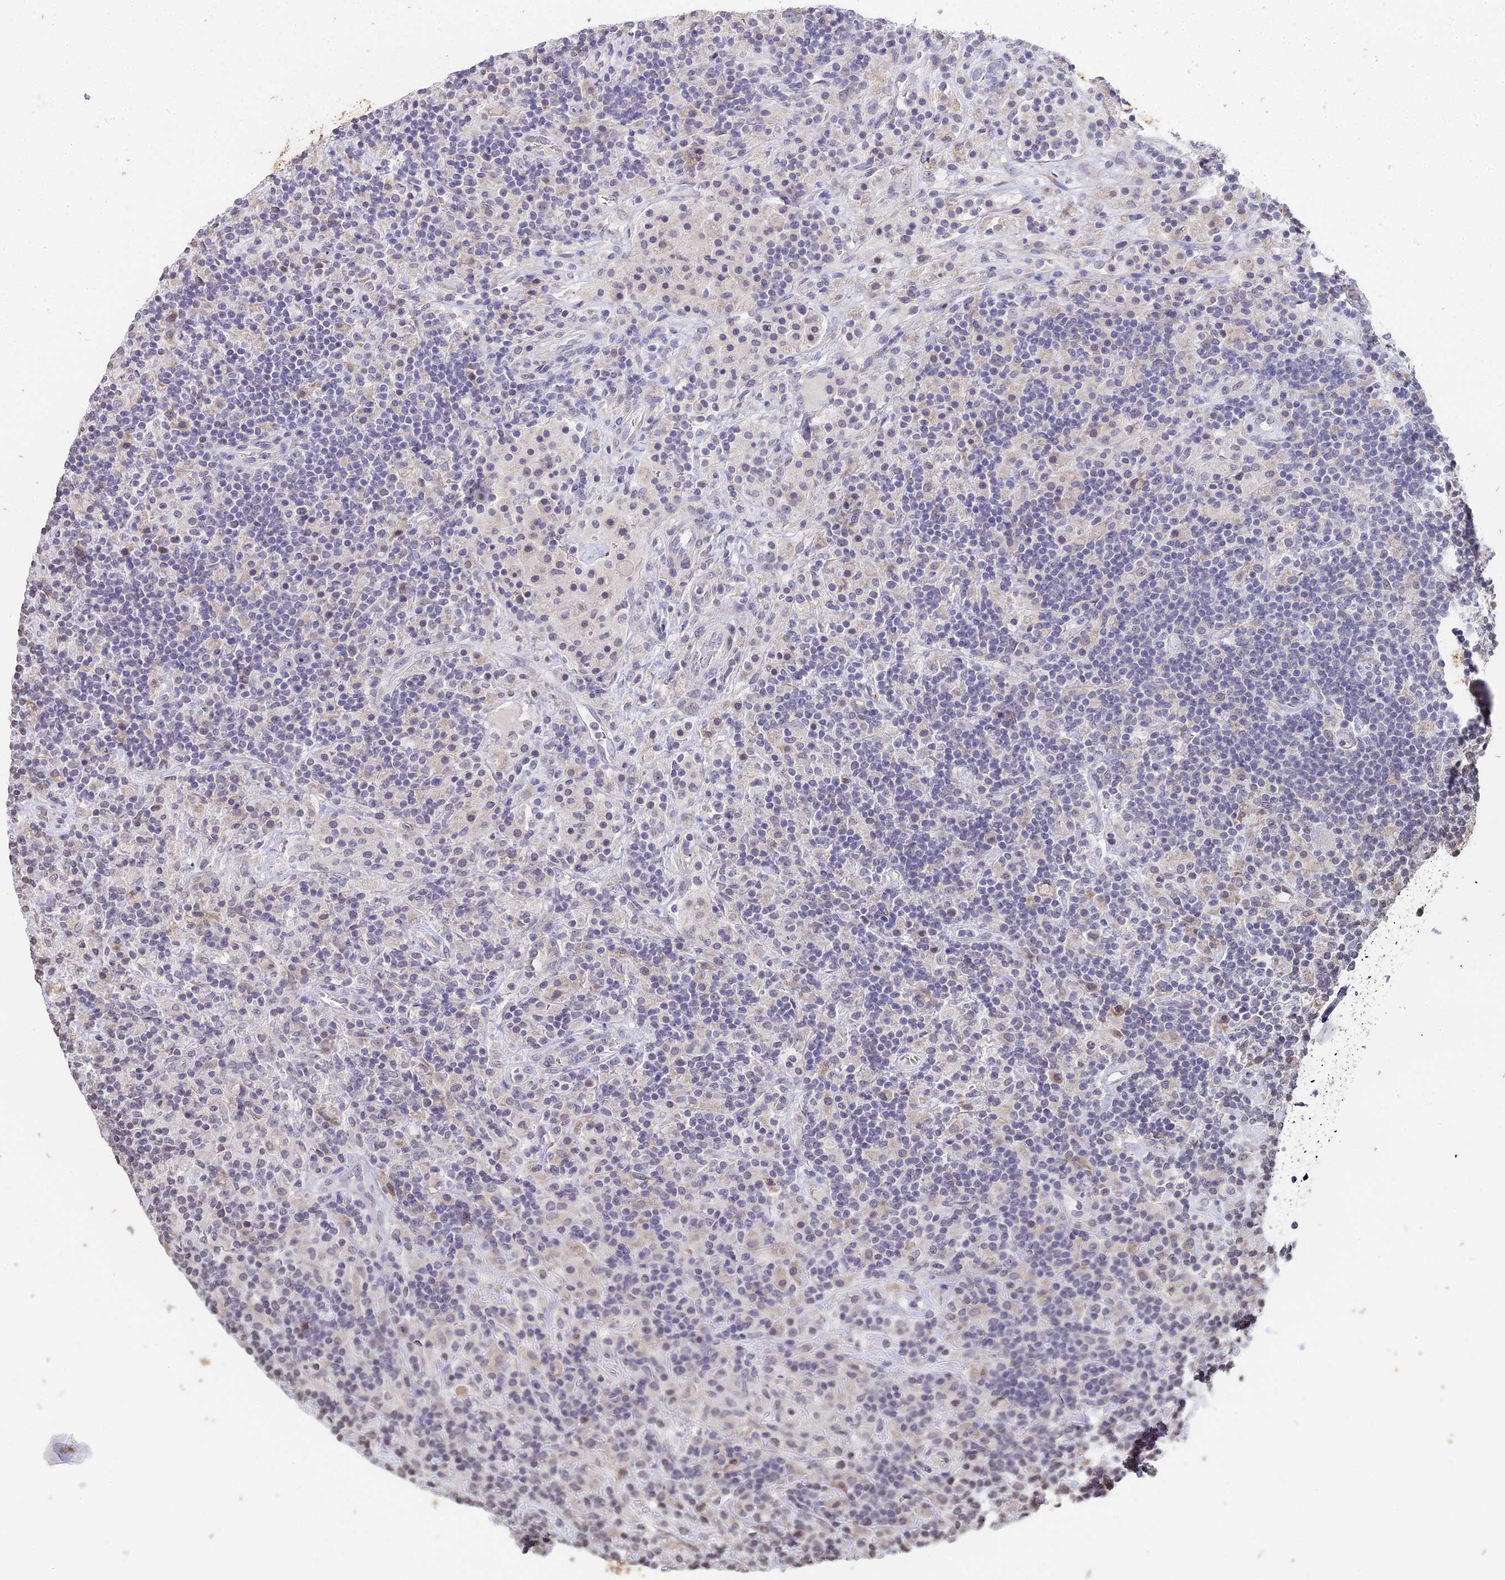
{"staining": {"intensity": "negative", "quantity": "none", "location": "none"}, "tissue": "lymphoma", "cell_type": "Tumor cells", "image_type": "cancer", "snomed": [{"axis": "morphology", "description": "Hodgkin's disease, NOS"}, {"axis": "topography", "description": "Lymph node"}], "caption": "There is no significant staining in tumor cells of Hodgkin's disease.", "gene": "PRR22", "patient": {"sex": "male", "age": 70}}